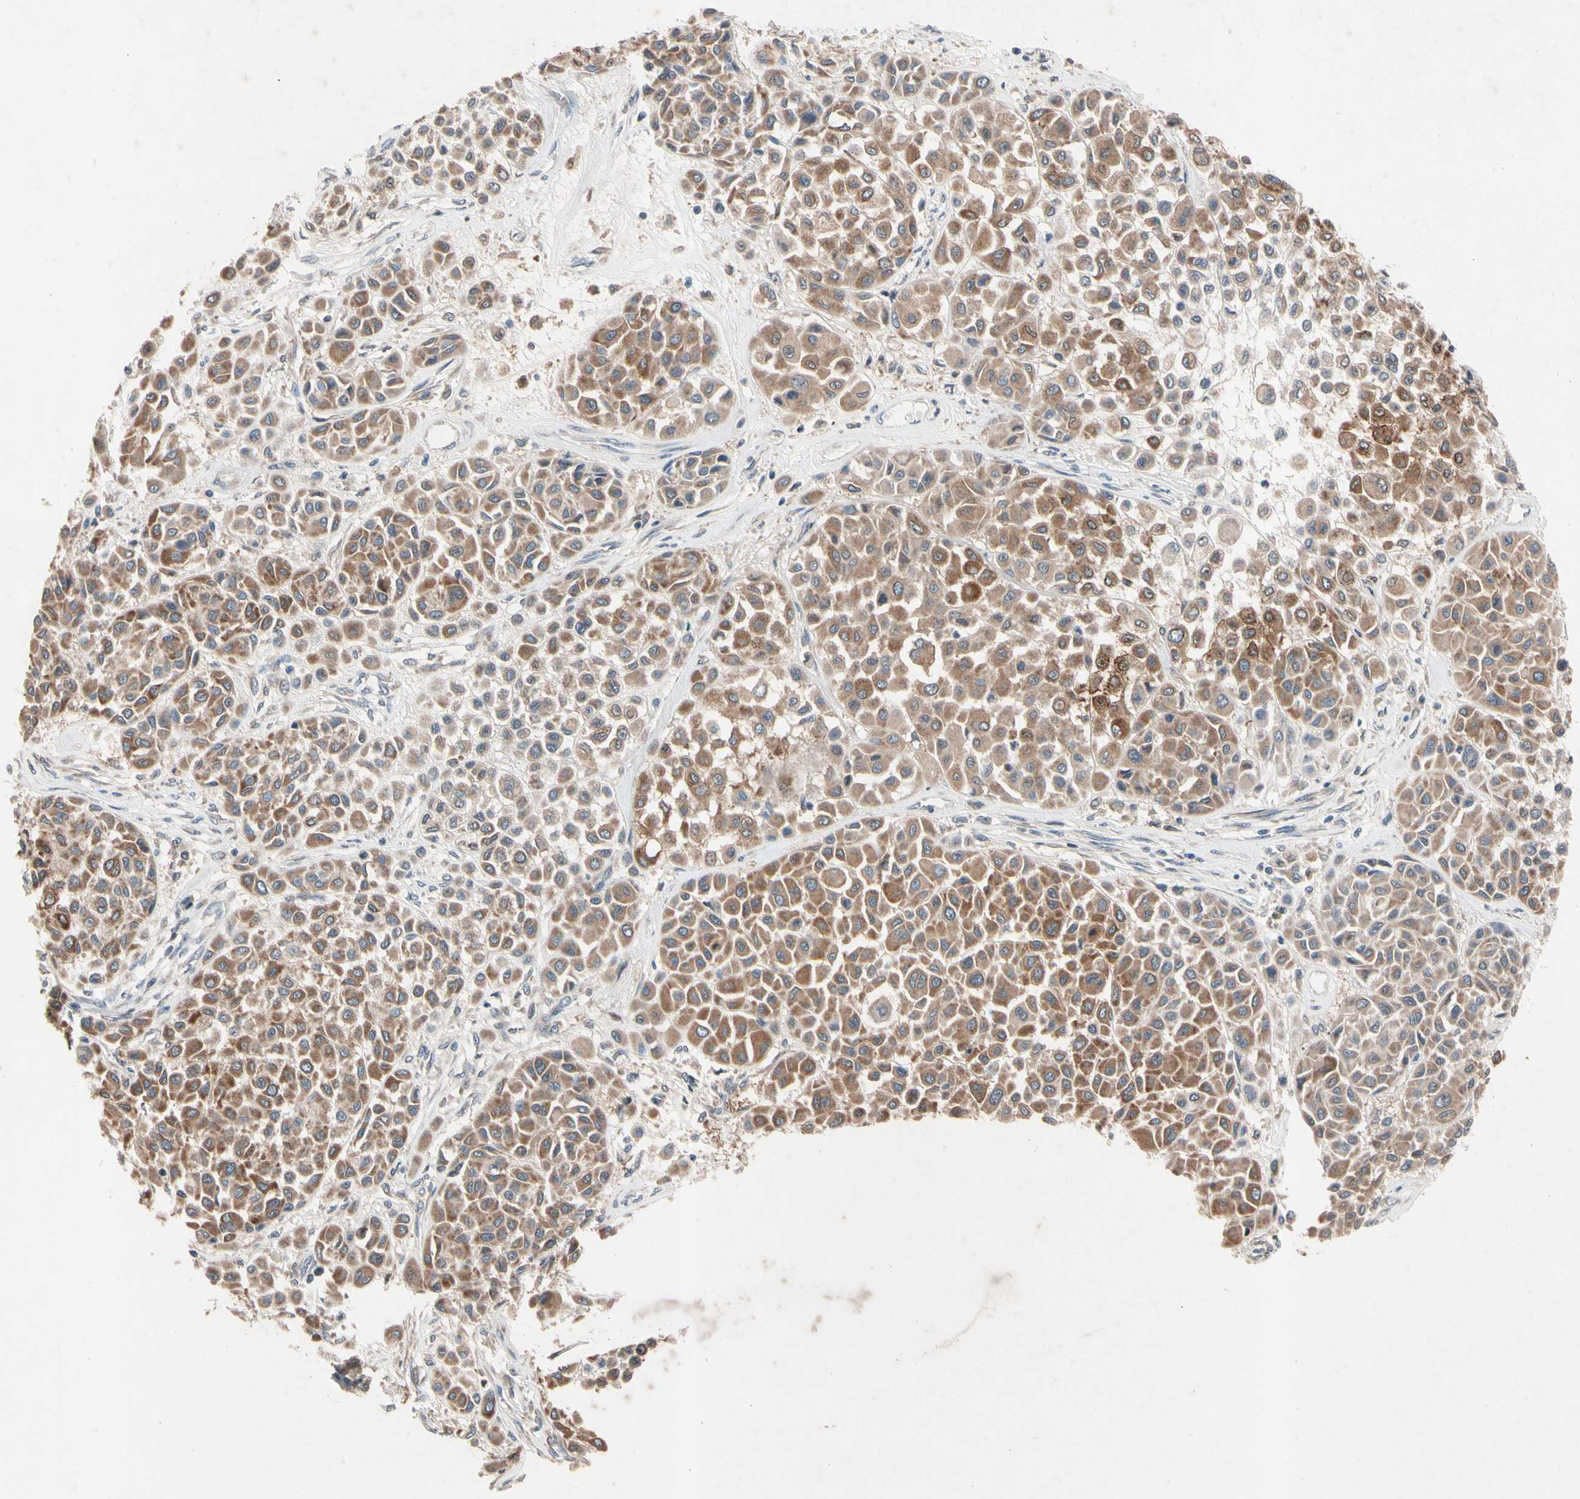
{"staining": {"intensity": "moderate", "quantity": ">75%", "location": "cytoplasmic/membranous"}, "tissue": "melanoma", "cell_type": "Tumor cells", "image_type": "cancer", "snomed": [{"axis": "morphology", "description": "Malignant melanoma, Metastatic site"}, {"axis": "topography", "description": "Soft tissue"}], "caption": "The immunohistochemical stain labels moderate cytoplasmic/membranous positivity in tumor cells of melanoma tissue. (Brightfield microscopy of DAB IHC at high magnification).", "gene": "PRDX4", "patient": {"sex": "male", "age": 41}}